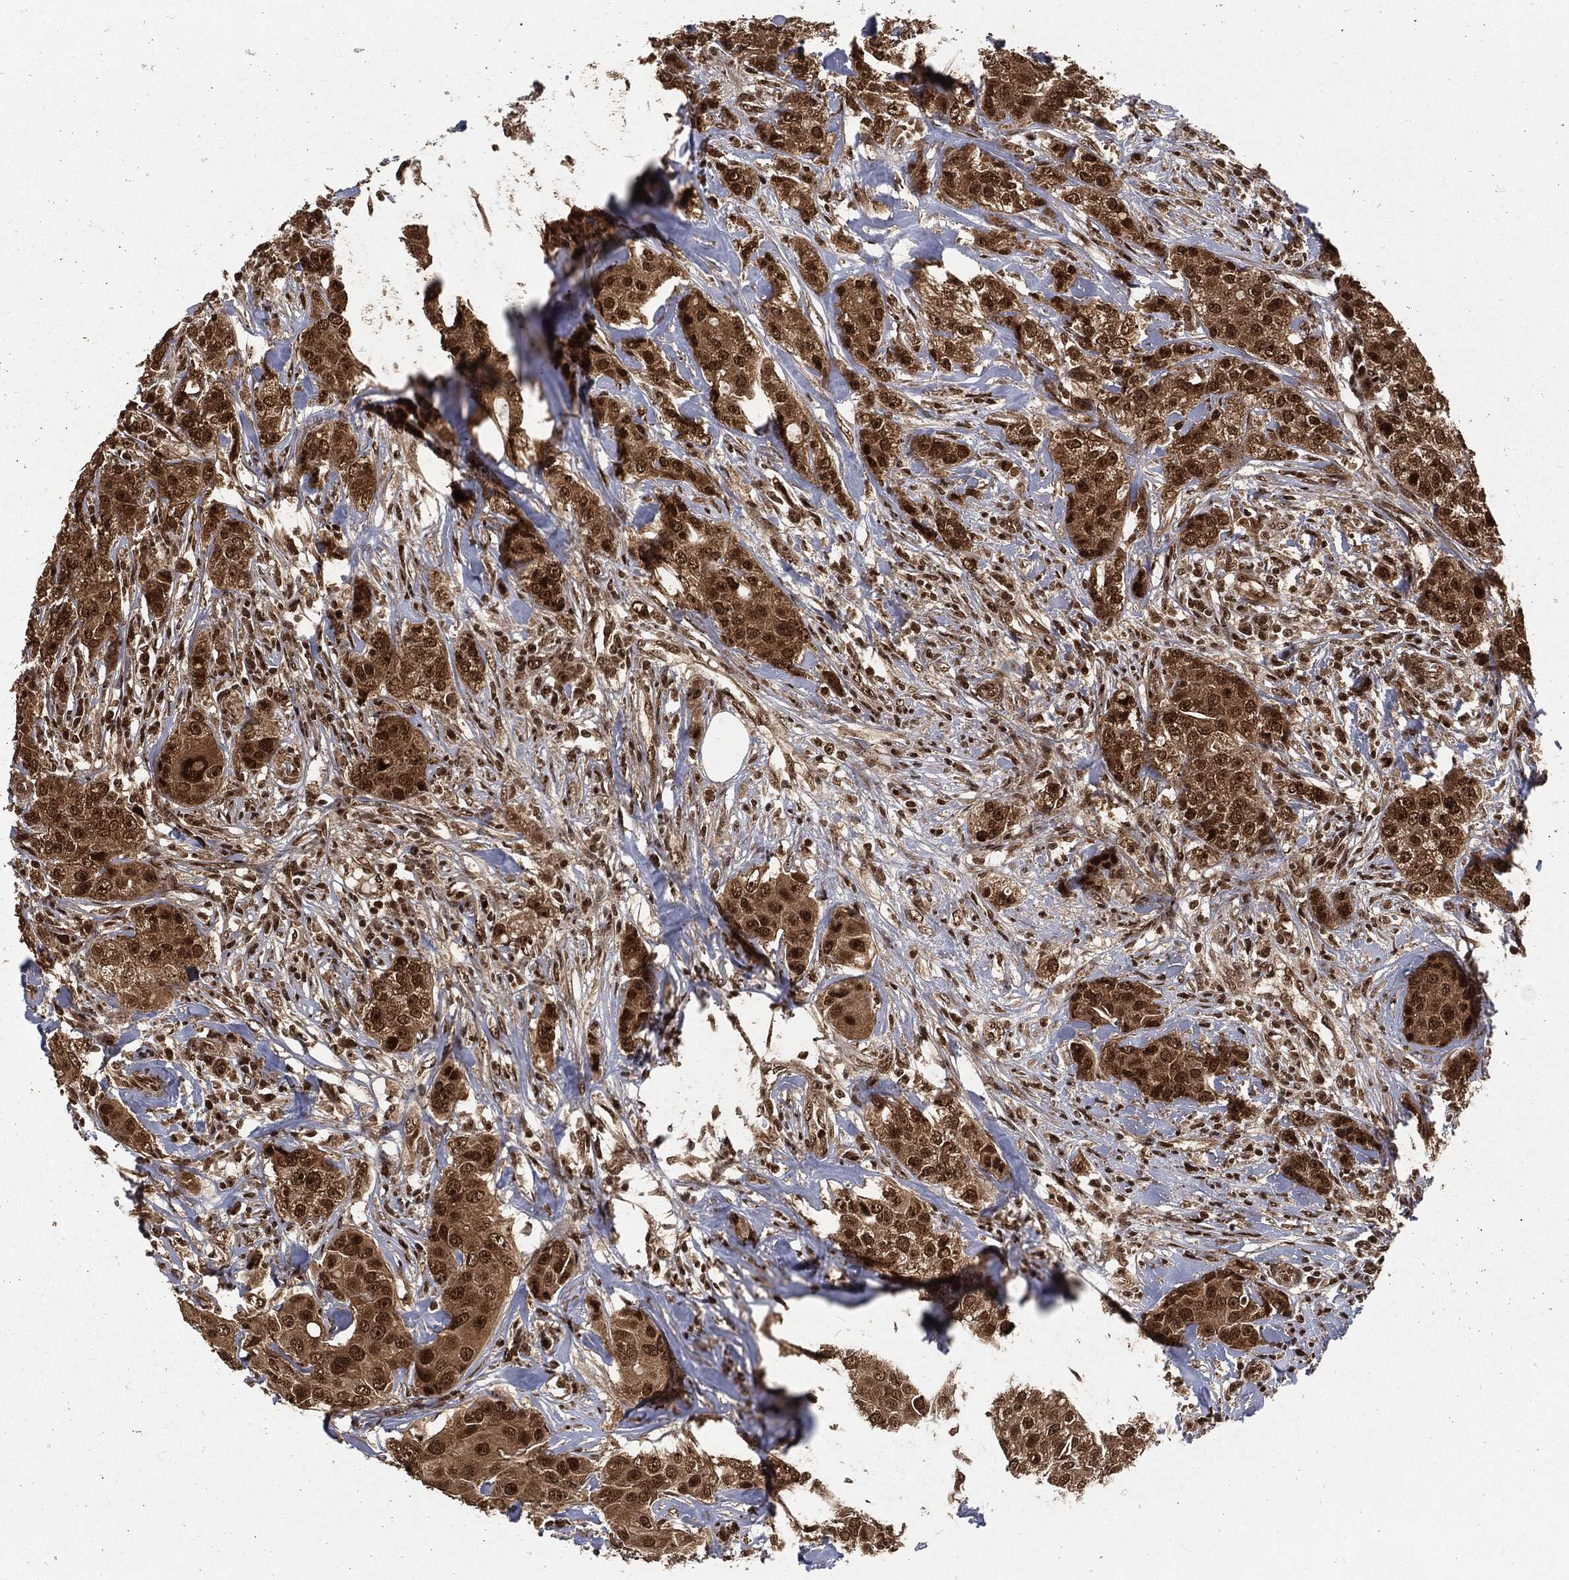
{"staining": {"intensity": "strong", "quantity": "25%-75%", "location": "cytoplasmic/membranous,nuclear"}, "tissue": "breast cancer", "cell_type": "Tumor cells", "image_type": "cancer", "snomed": [{"axis": "morphology", "description": "Duct carcinoma"}, {"axis": "topography", "description": "Breast"}], "caption": "An image of breast cancer (infiltrating ductal carcinoma) stained for a protein reveals strong cytoplasmic/membranous and nuclear brown staining in tumor cells. (DAB = brown stain, brightfield microscopy at high magnification).", "gene": "NGRN", "patient": {"sex": "female", "age": 43}}